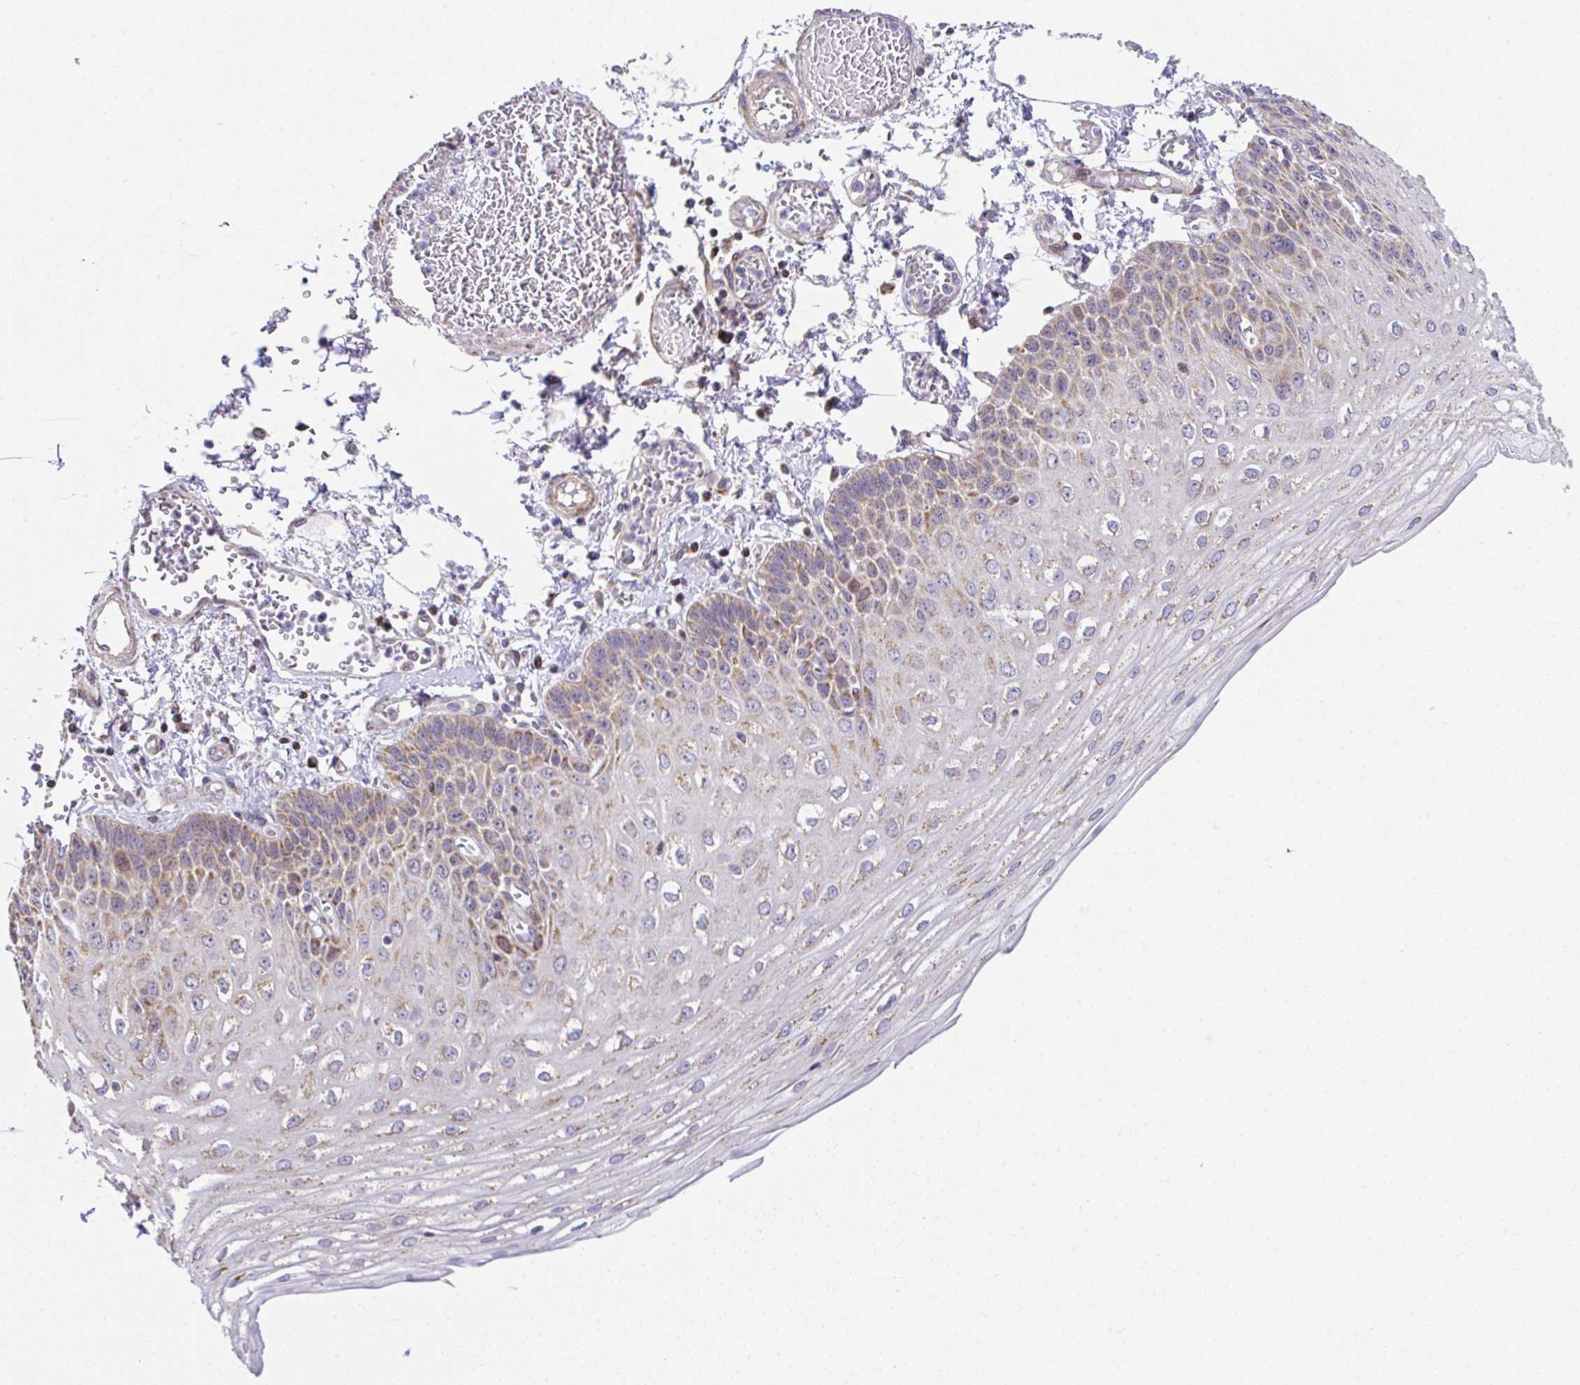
{"staining": {"intensity": "moderate", "quantity": "25%-75%", "location": "cytoplasmic/membranous"}, "tissue": "esophagus", "cell_type": "Squamous epithelial cells", "image_type": "normal", "snomed": [{"axis": "morphology", "description": "Normal tissue, NOS"}, {"axis": "morphology", "description": "Adenocarcinoma, NOS"}, {"axis": "topography", "description": "Esophagus"}], "caption": "This photomicrograph exhibits immunohistochemistry staining of unremarkable esophagus, with medium moderate cytoplasmic/membranous staining in approximately 25%-75% of squamous epithelial cells.", "gene": "FIGNL1", "patient": {"sex": "male", "age": 81}}